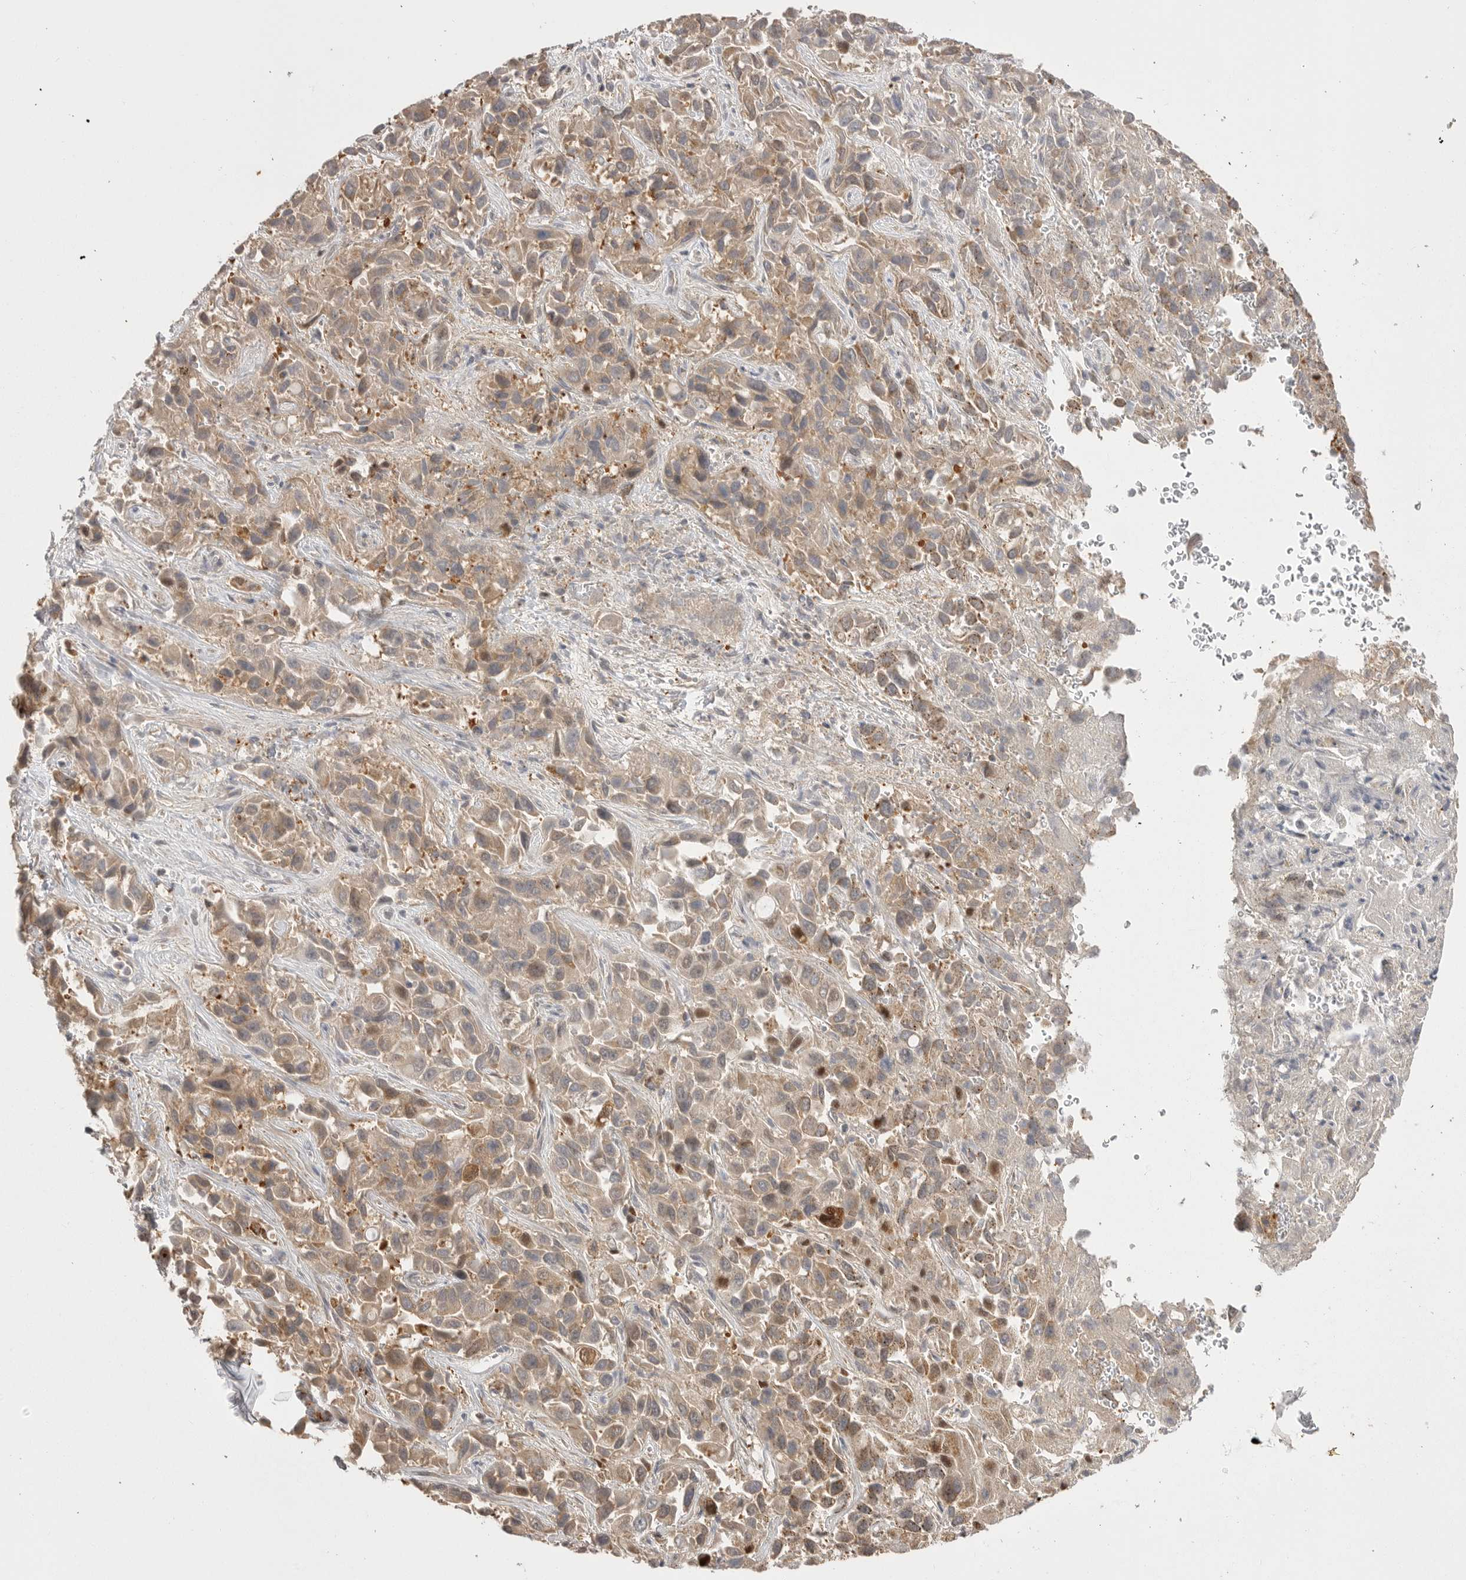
{"staining": {"intensity": "moderate", "quantity": ">75%", "location": "cytoplasmic/membranous"}, "tissue": "liver cancer", "cell_type": "Tumor cells", "image_type": "cancer", "snomed": [{"axis": "morphology", "description": "Cholangiocarcinoma"}, {"axis": "topography", "description": "Liver"}], "caption": "Immunohistochemical staining of human liver cholangiocarcinoma shows medium levels of moderate cytoplasmic/membranous protein staining in approximately >75% of tumor cells.", "gene": "KYAT3", "patient": {"sex": "female", "age": 52}}